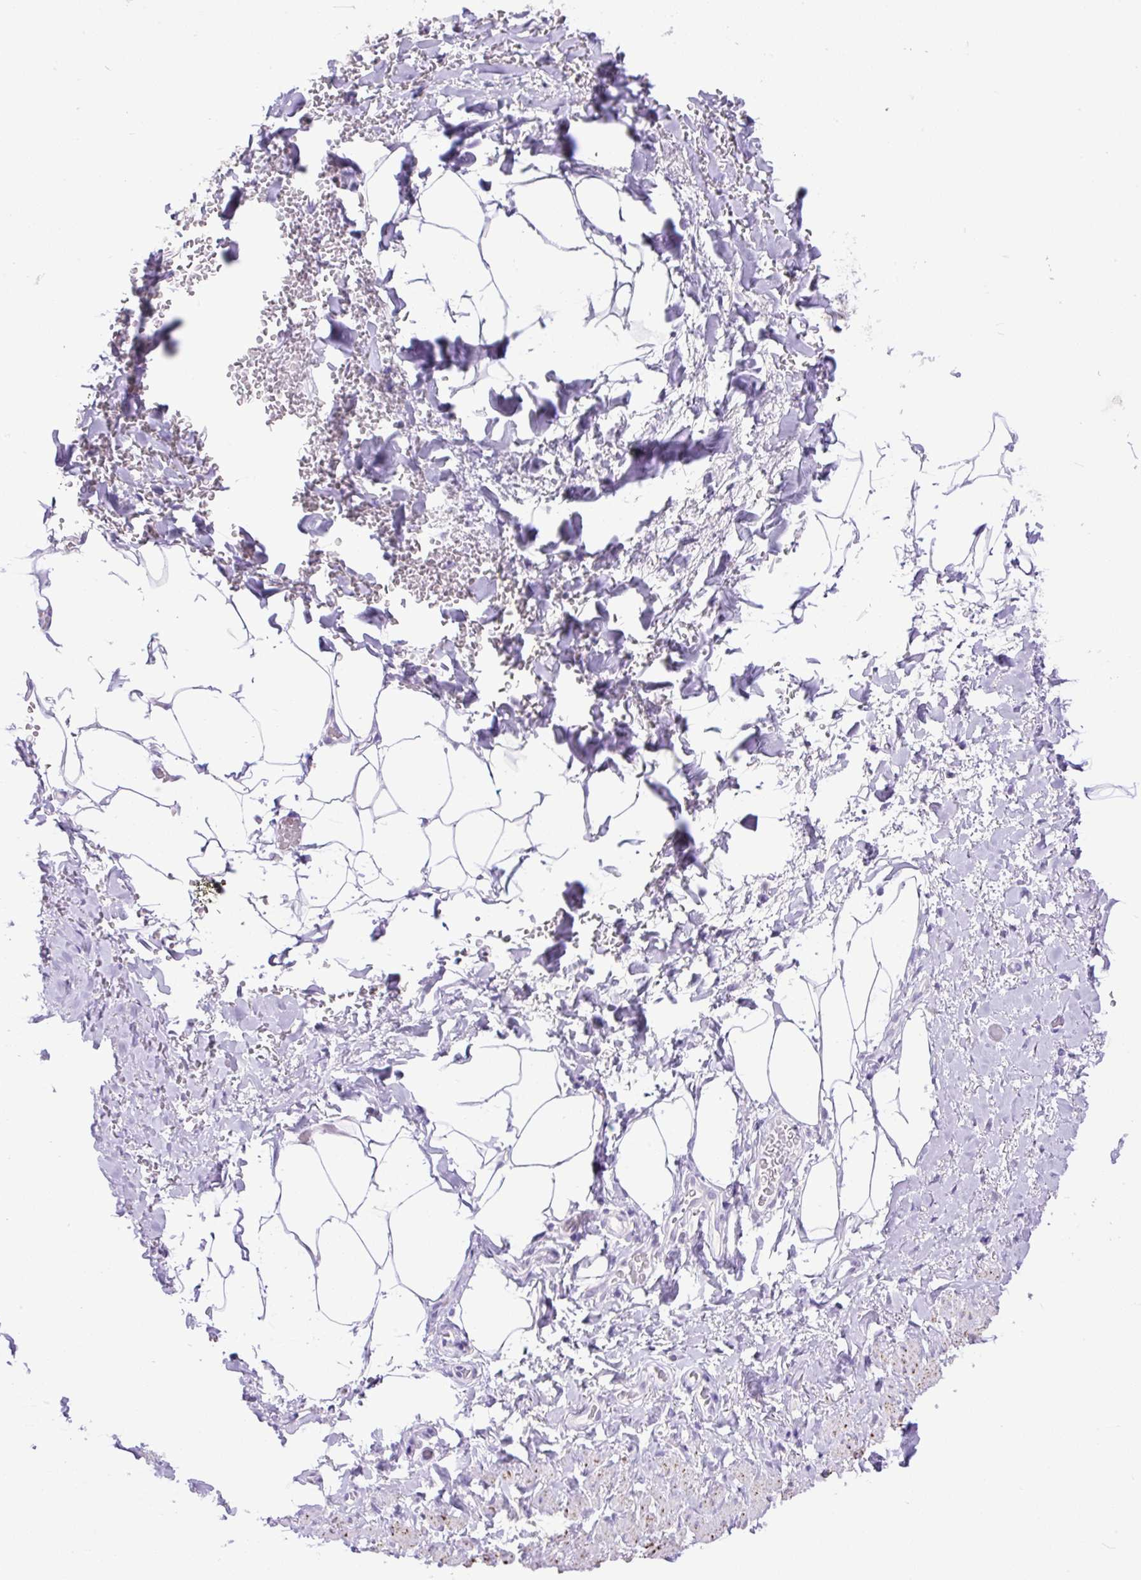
{"staining": {"intensity": "negative", "quantity": "none", "location": "none"}, "tissue": "adipose tissue", "cell_type": "Adipocytes", "image_type": "normal", "snomed": [{"axis": "morphology", "description": "Normal tissue, NOS"}, {"axis": "topography", "description": "Vagina"}, {"axis": "topography", "description": "Peripheral nerve tissue"}], "caption": "Adipocytes show no significant expression in normal adipose tissue. (Stains: DAB (3,3'-diaminobenzidine) immunohistochemistry with hematoxylin counter stain, Microscopy: brightfield microscopy at high magnification).", "gene": "ZNF256", "patient": {"sex": "female", "age": 71}}